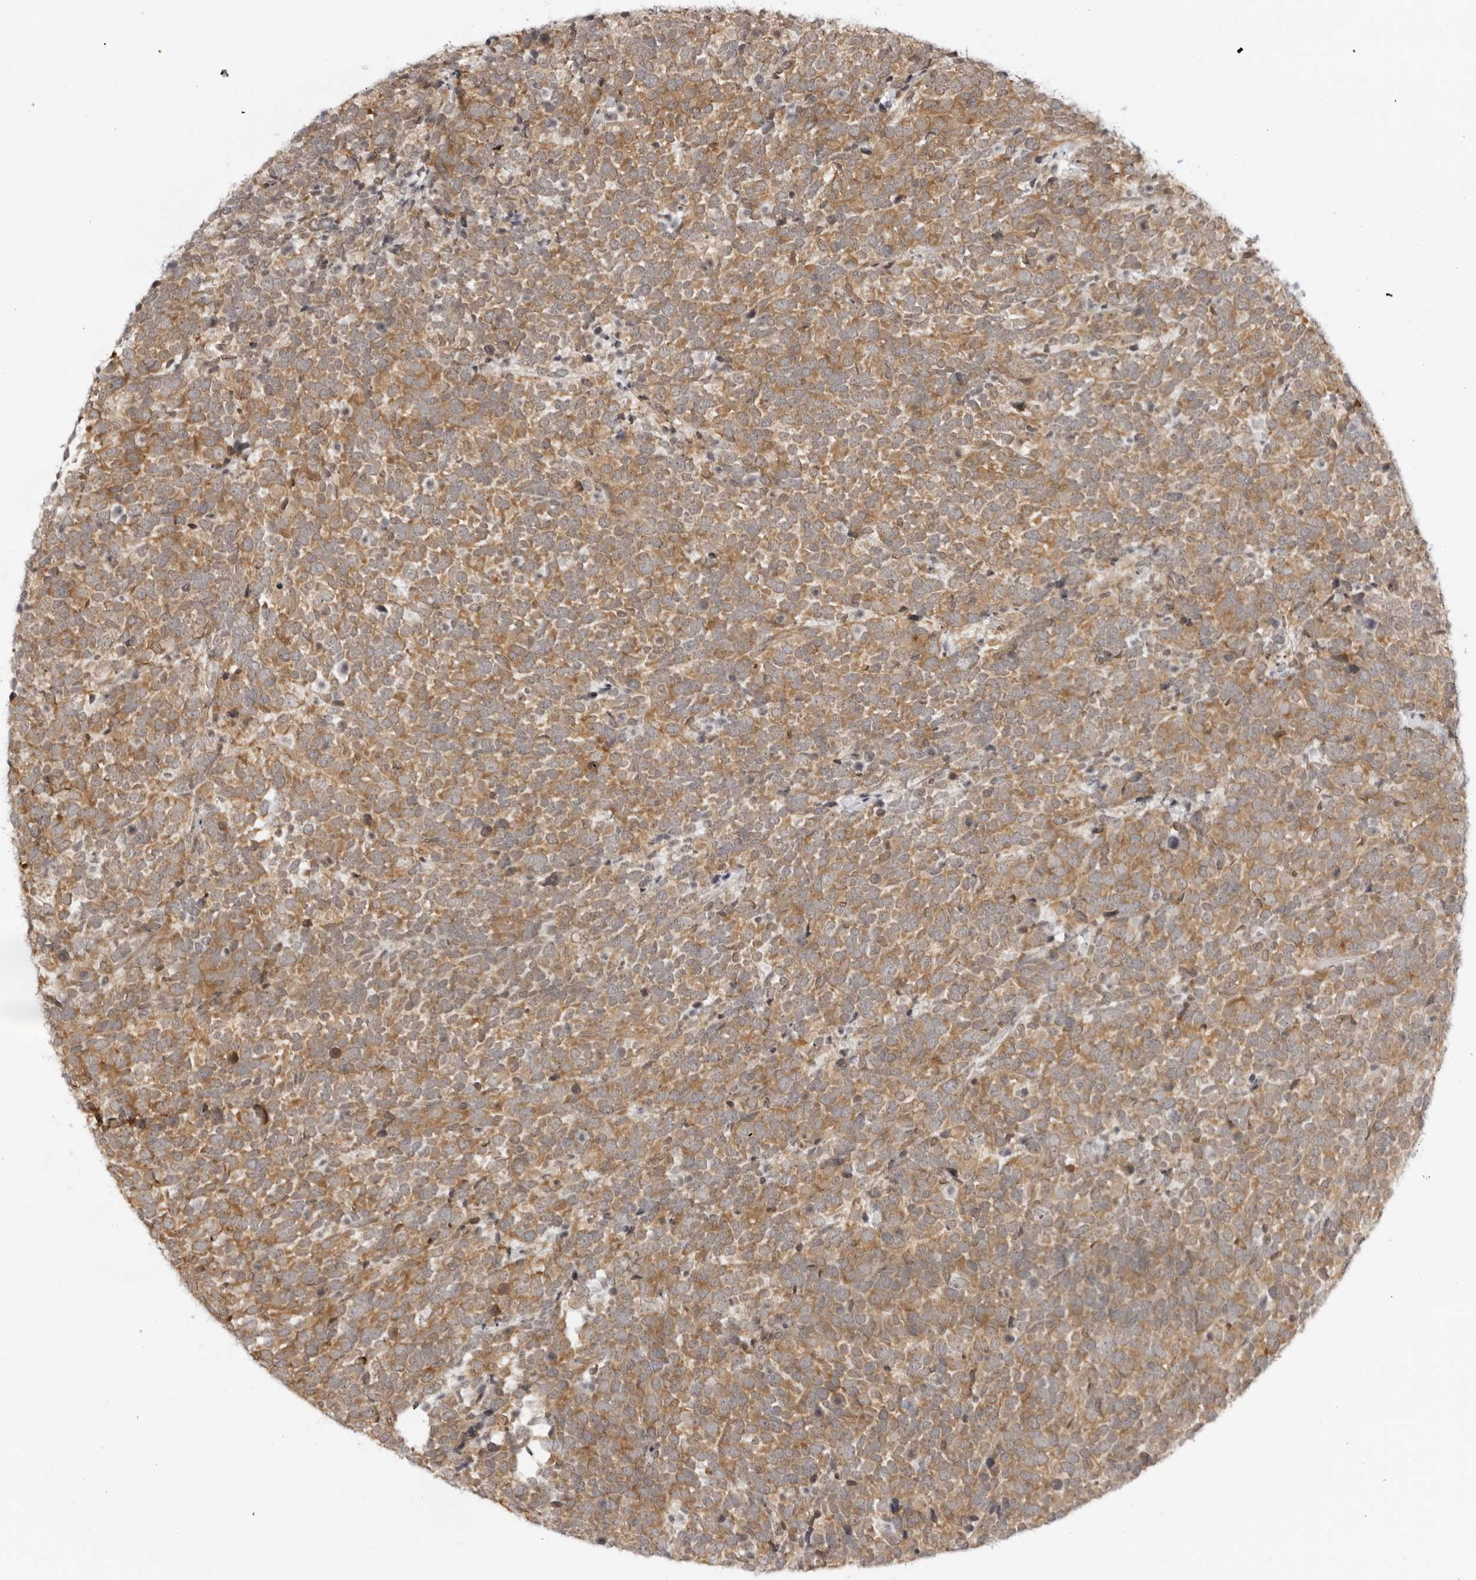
{"staining": {"intensity": "moderate", "quantity": ">75%", "location": "cytoplasmic/membranous"}, "tissue": "urothelial cancer", "cell_type": "Tumor cells", "image_type": "cancer", "snomed": [{"axis": "morphology", "description": "Urothelial carcinoma, High grade"}, {"axis": "topography", "description": "Urinary bladder"}], "caption": "The immunohistochemical stain highlights moderate cytoplasmic/membranous expression in tumor cells of urothelial cancer tissue. Ihc stains the protein of interest in brown and the nuclei are stained blue.", "gene": "PRRC2C", "patient": {"sex": "female", "age": 82}}